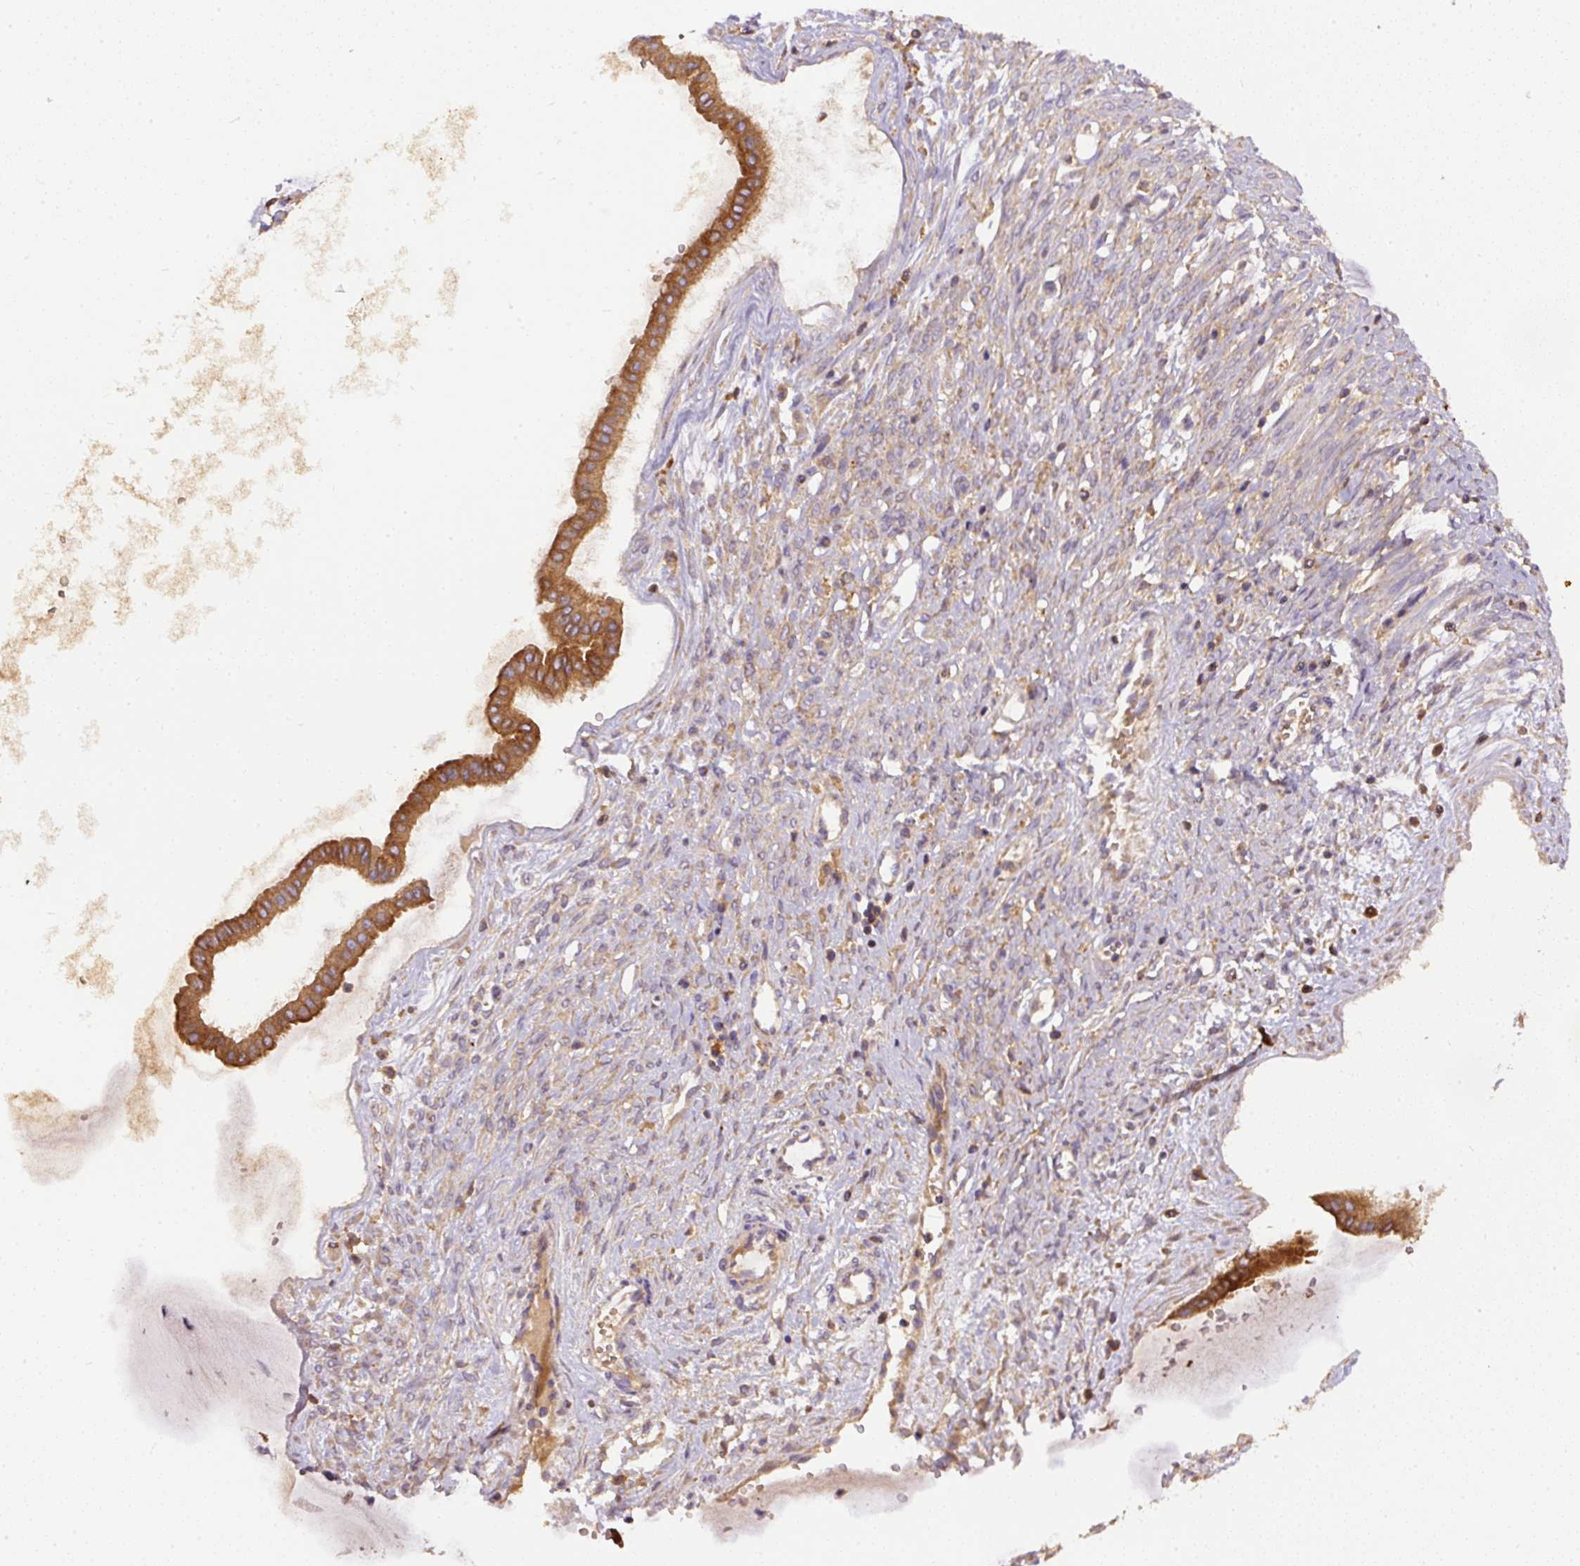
{"staining": {"intensity": "strong", "quantity": ">75%", "location": "cytoplasmic/membranous"}, "tissue": "ovarian cancer", "cell_type": "Tumor cells", "image_type": "cancer", "snomed": [{"axis": "morphology", "description": "Cystadenocarcinoma, mucinous, NOS"}, {"axis": "topography", "description": "Ovary"}], "caption": "Ovarian cancer stained for a protein exhibits strong cytoplasmic/membranous positivity in tumor cells.", "gene": "DAPK1", "patient": {"sex": "female", "age": 73}}